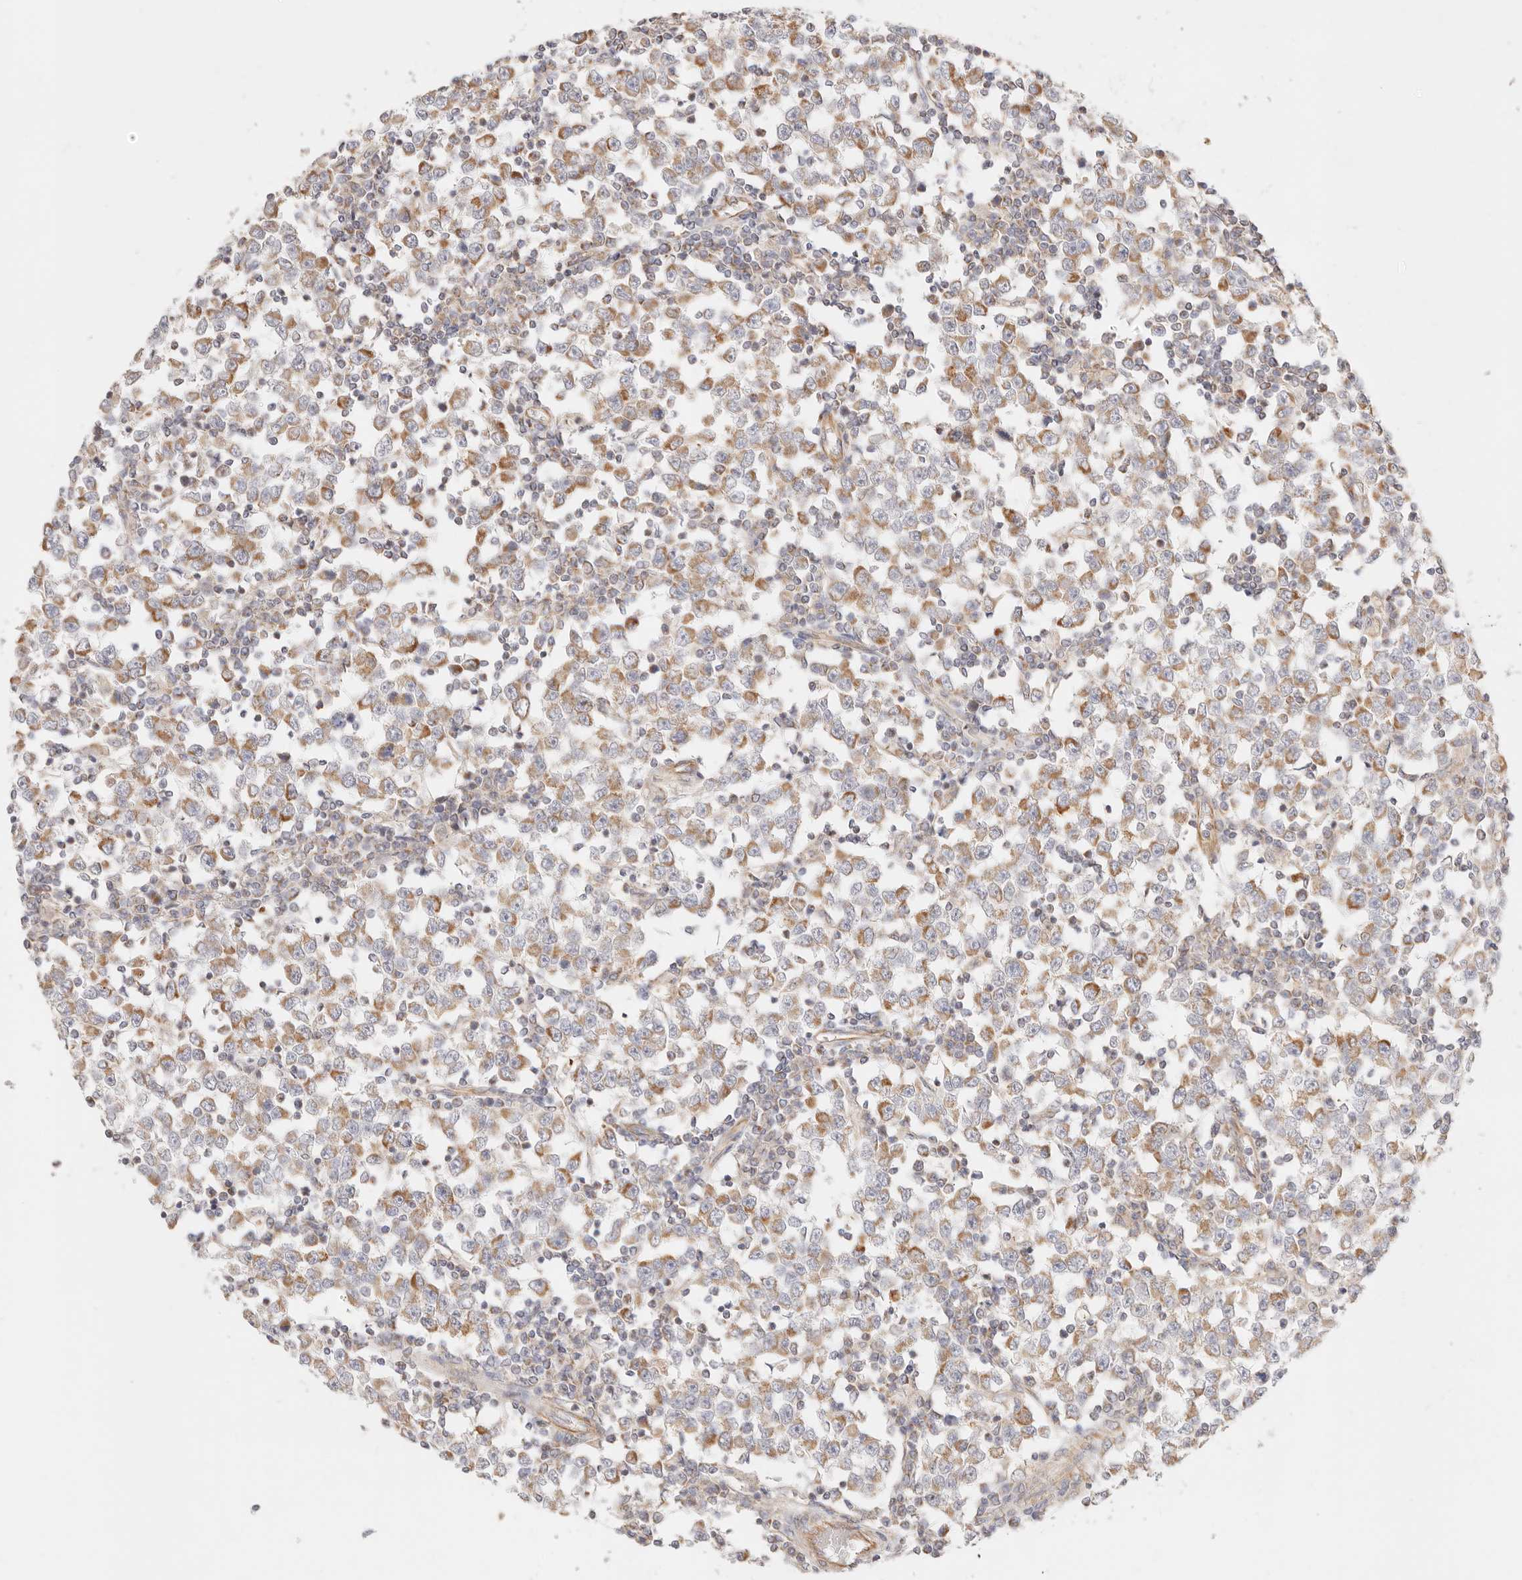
{"staining": {"intensity": "moderate", "quantity": ">75%", "location": "cytoplasmic/membranous"}, "tissue": "testis cancer", "cell_type": "Tumor cells", "image_type": "cancer", "snomed": [{"axis": "morphology", "description": "Seminoma, NOS"}, {"axis": "topography", "description": "Testis"}], "caption": "High-magnification brightfield microscopy of testis seminoma stained with DAB (brown) and counterstained with hematoxylin (blue). tumor cells exhibit moderate cytoplasmic/membranous positivity is present in about>75% of cells.", "gene": "ZC3H11A", "patient": {"sex": "male", "age": 65}}